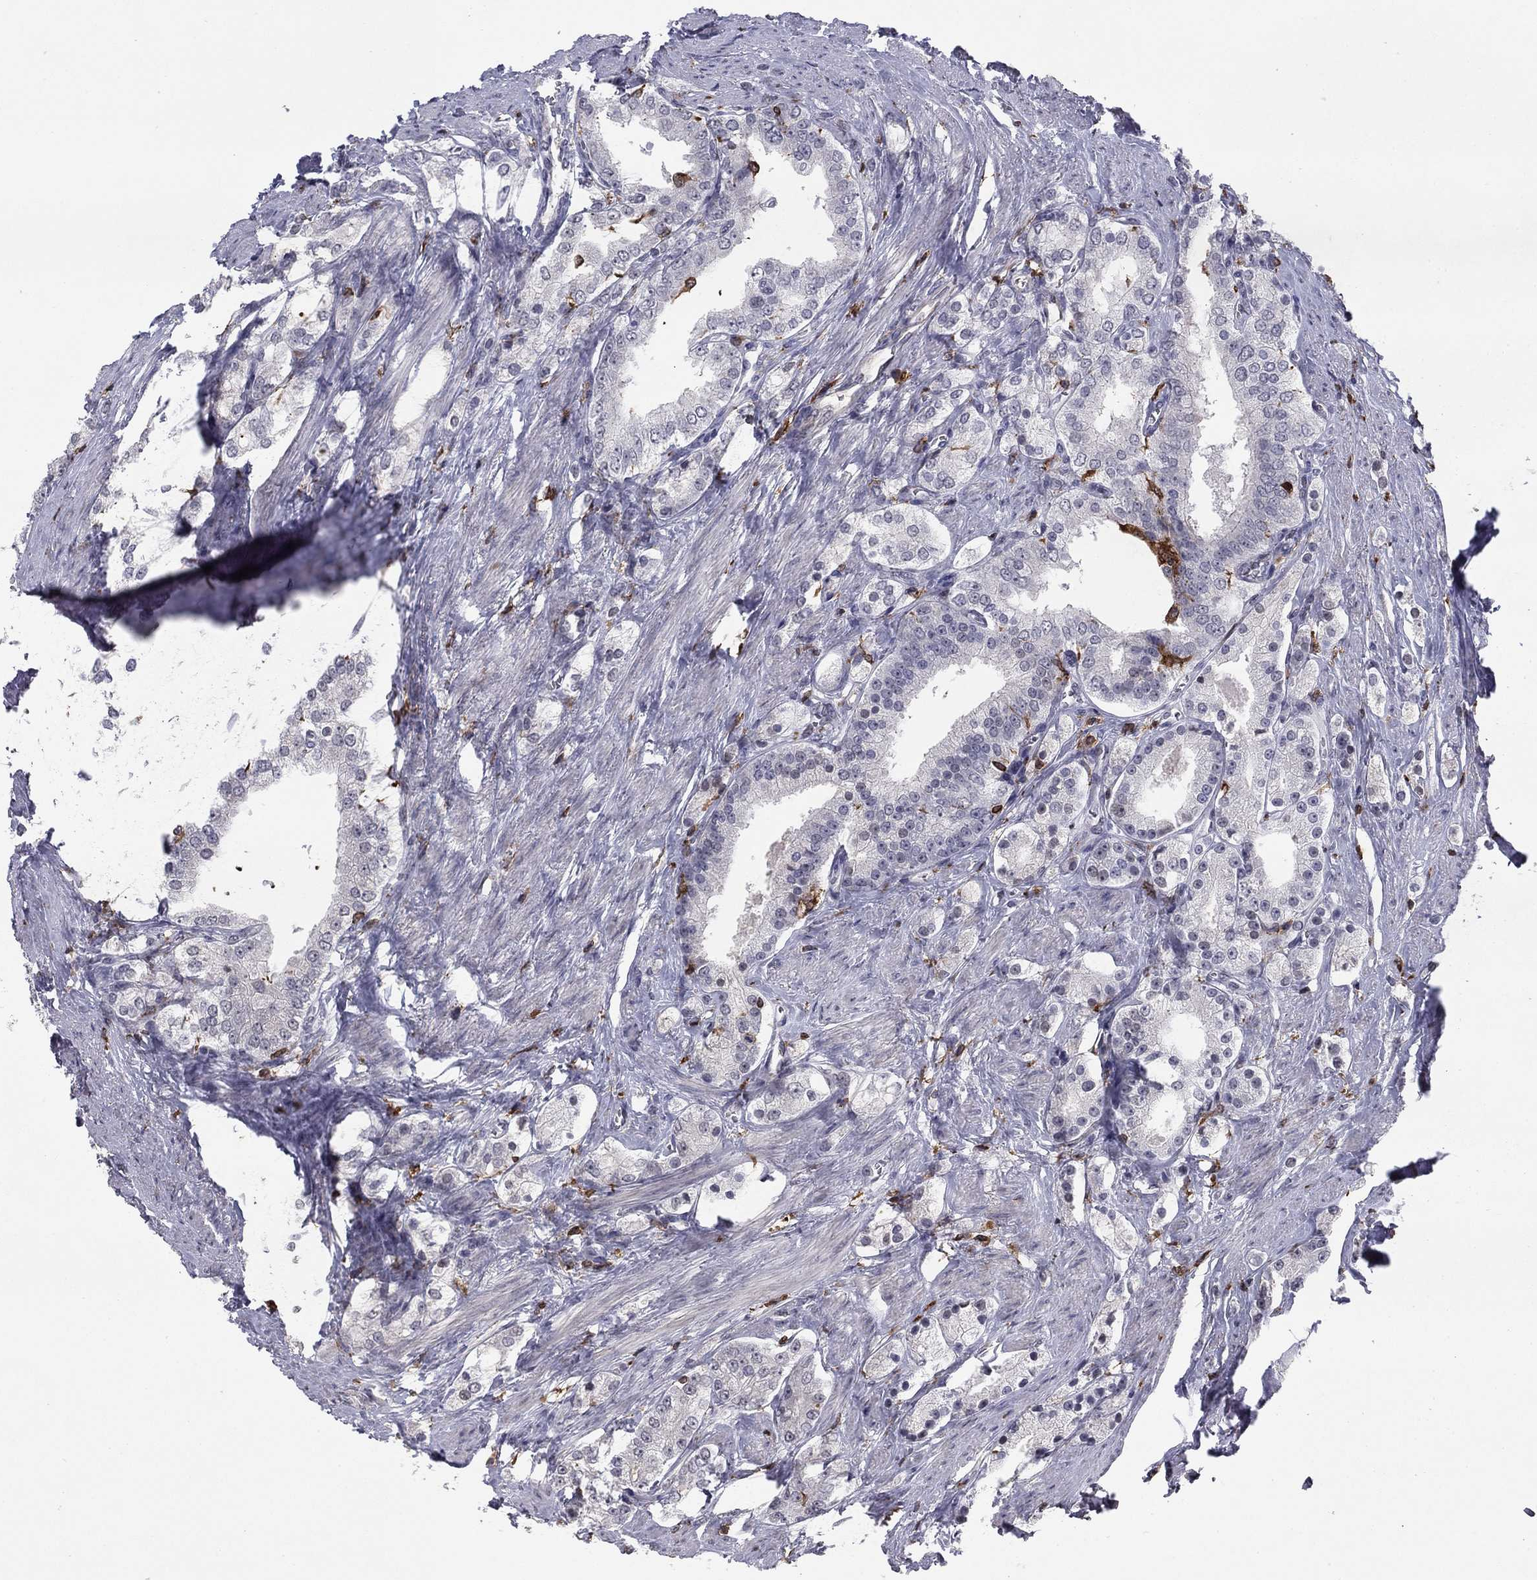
{"staining": {"intensity": "negative", "quantity": "none", "location": "none"}, "tissue": "prostate cancer", "cell_type": "Tumor cells", "image_type": "cancer", "snomed": [{"axis": "morphology", "description": "Adenocarcinoma, NOS"}, {"axis": "topography", "description": "Prostate and seminal vesicle, NOS"}, {"axis": "topography", "description": "Prostate"}], "caption": "Tumor cells are negative for brown protein staining in adenocarcinoma (prostate). Brightfield microscopy of IHC stained with DAB (3,3'-diaminobenzidine) (brown) and hematoxylin (blue), captured at high magnification.", "gene": "PLCB2", "patient": {"sex": "male", "age": 67}}